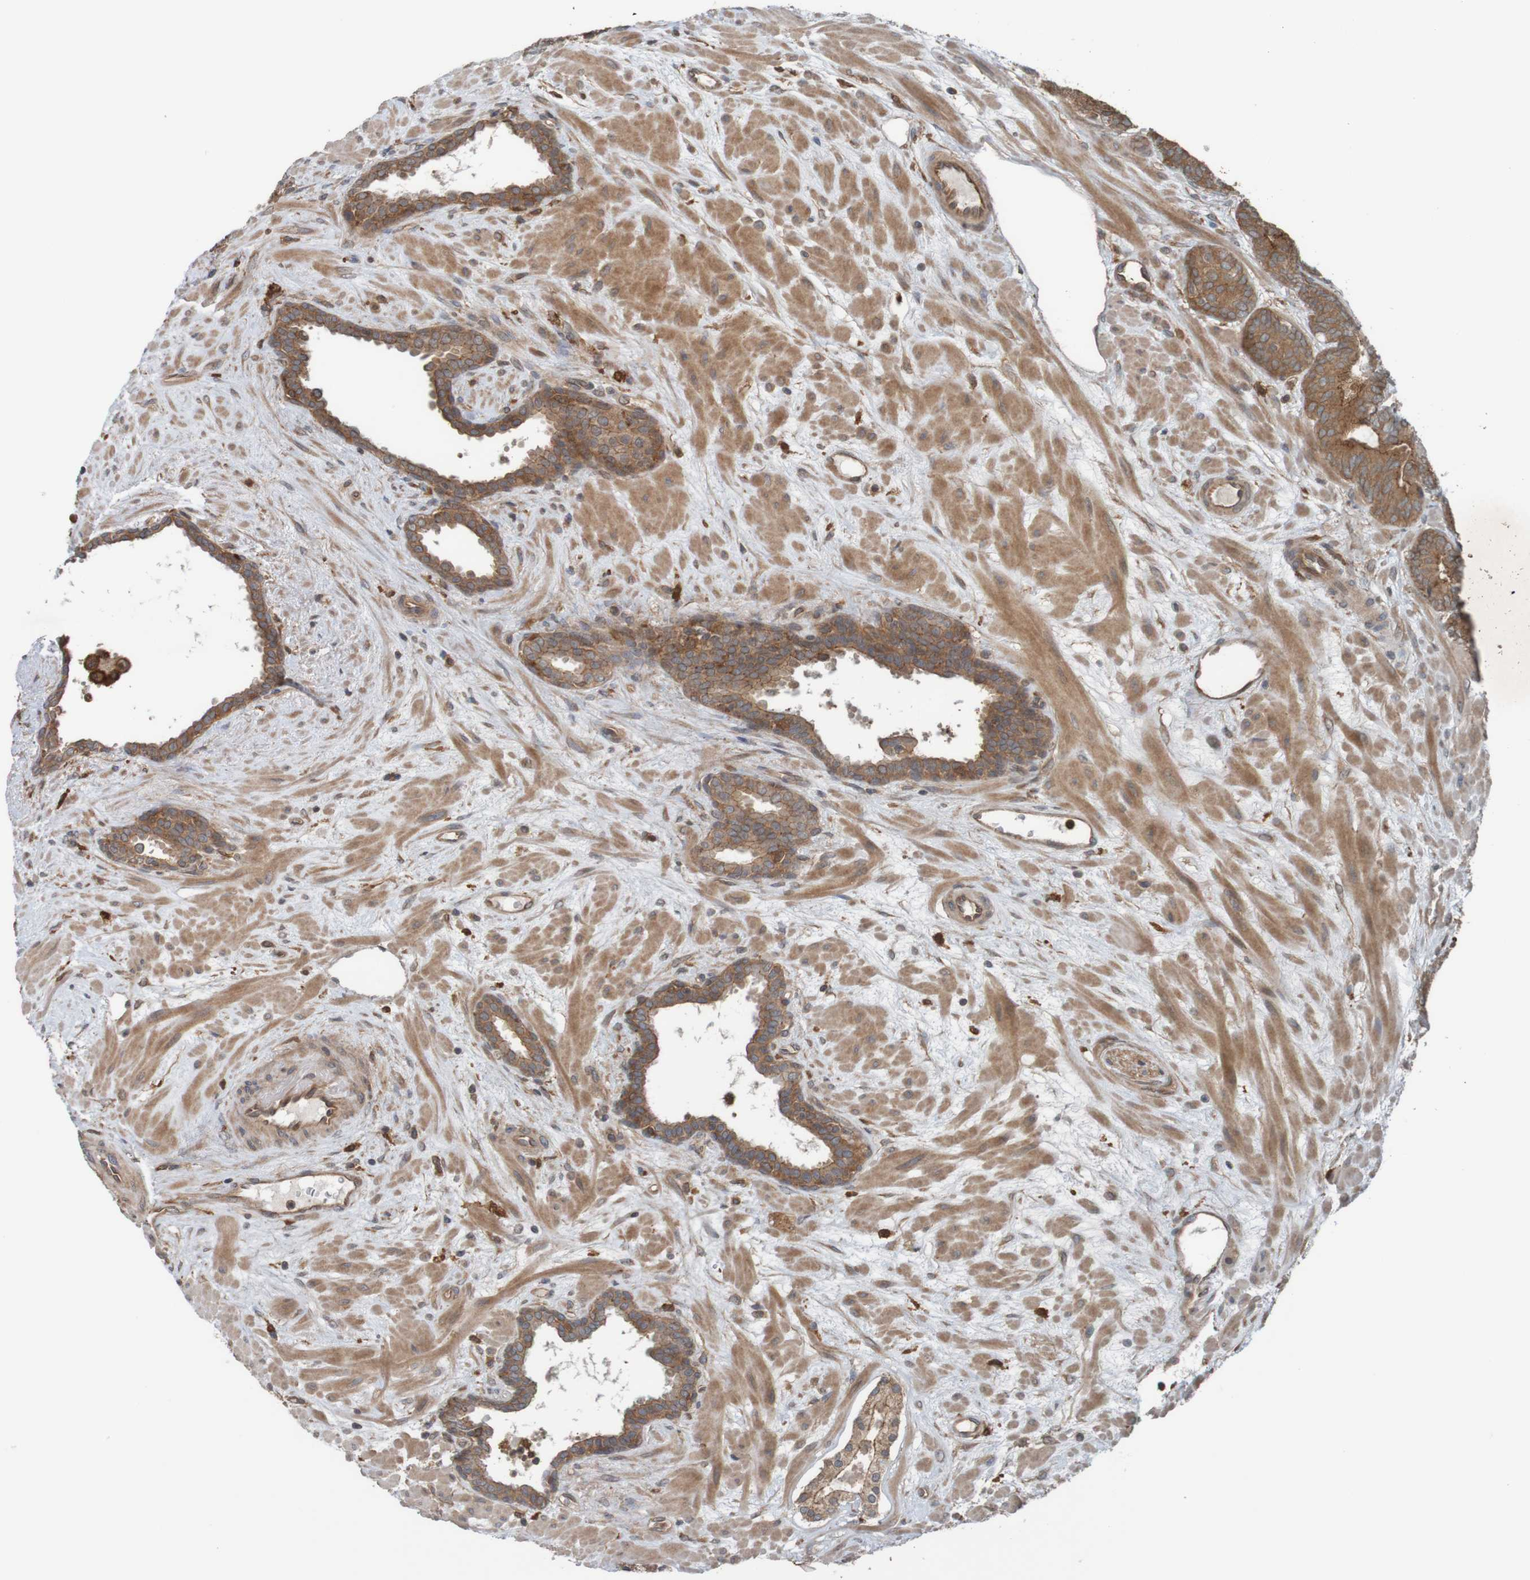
{"staining": {"intensity": "moderate", "quantity": ">75%", "location": "cytoplasmic/membranous"}, "tissue": "prostate cancer", "cell_type": "Tumor cells", "image_type": "cancer", "snomed": [{"axis": "morphology", "description": "Adenocarcinoma, Low grade"}, {"axis": "topography", "description": "Prostate"}], "caption": "This image displays immunohistochemistry staining of prostate cancer, with medium moderate cytoplasmic/membranous positivity in about >75% of tumor cells.", "gene": "ARHGEF11", "patient": {"sex": "male", "age": 63}}